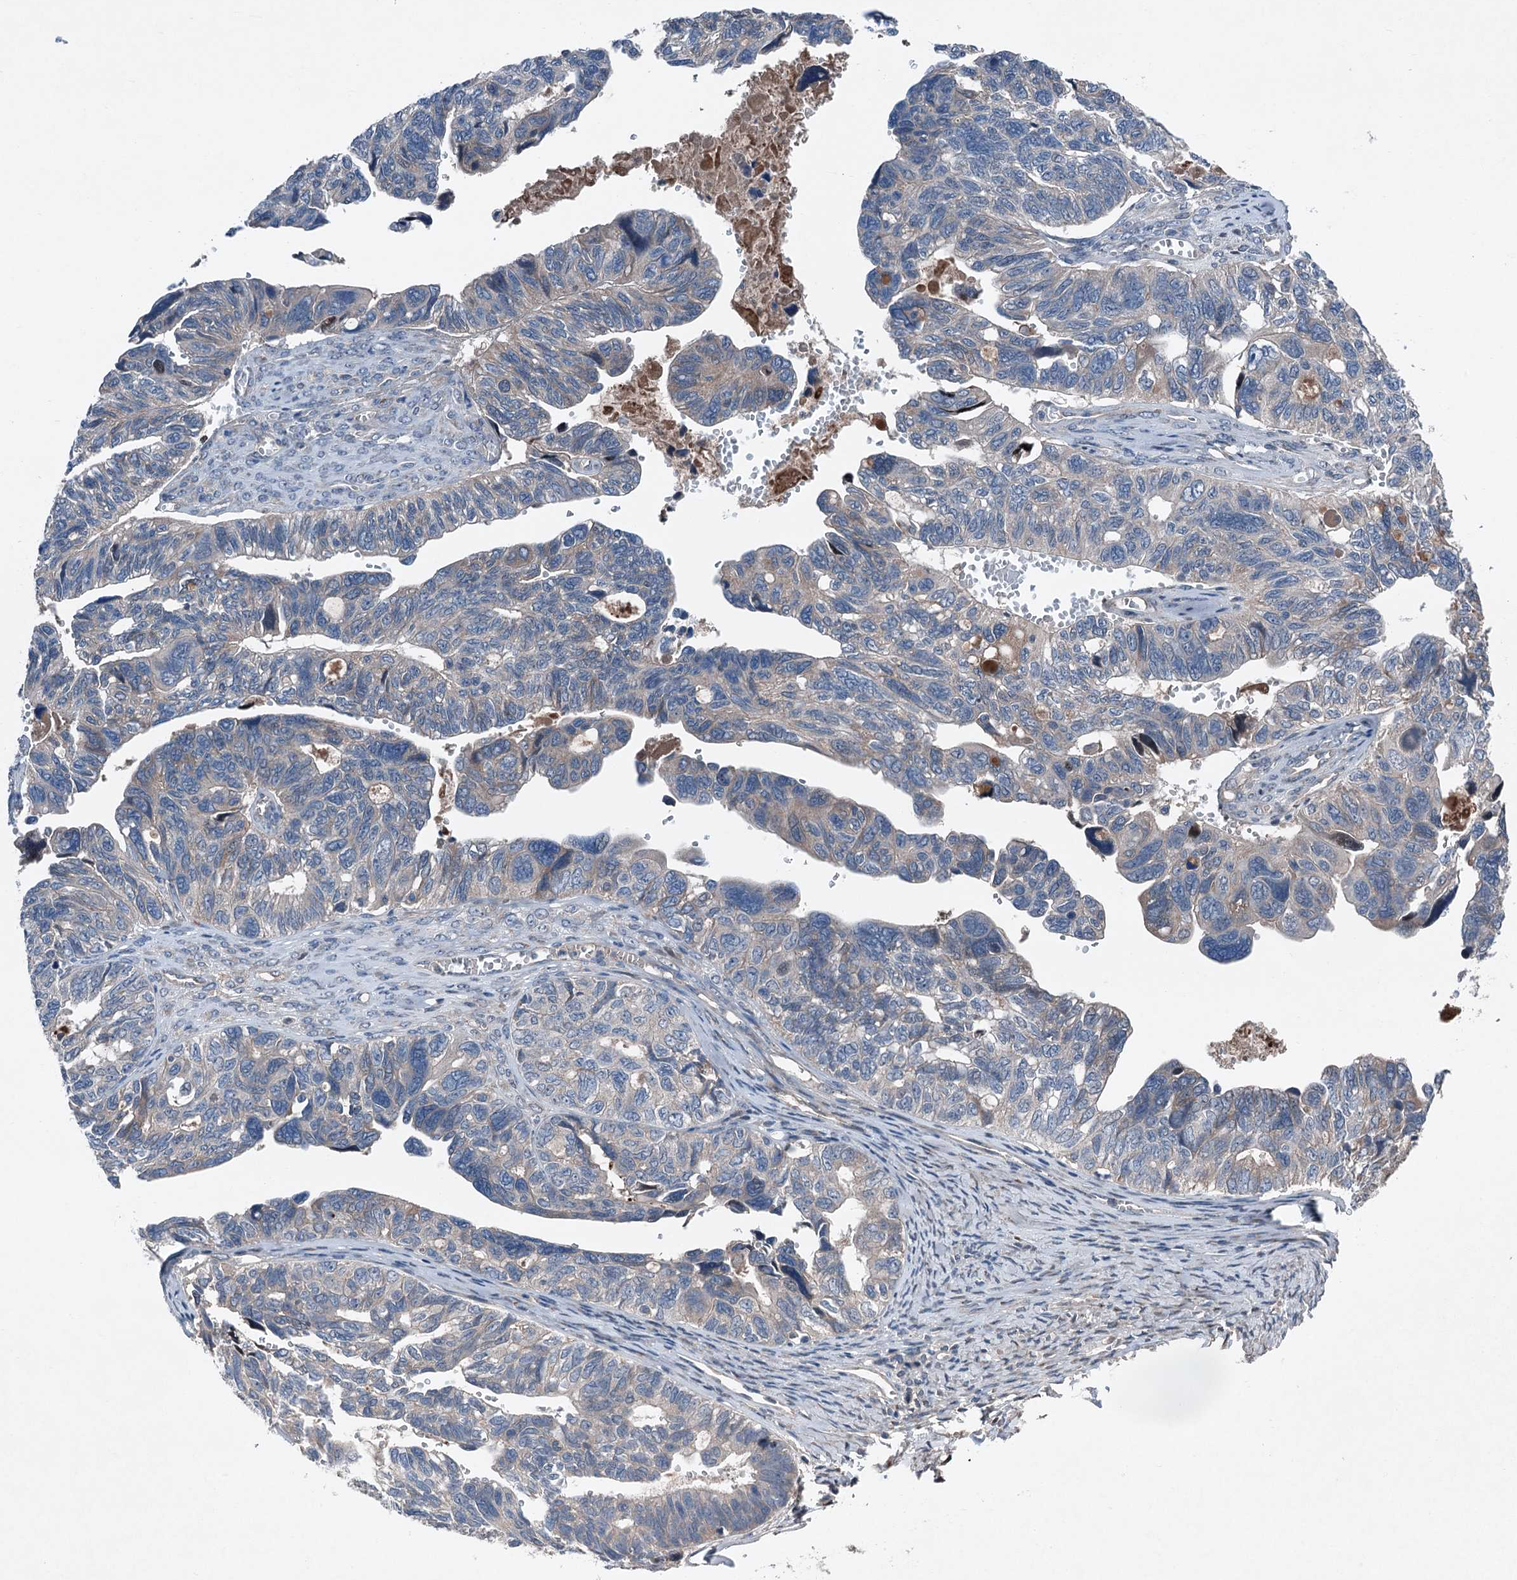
{"staining": {"intensity": "negative", "quantity": "none", "location": "none"}, "tissue": "ovarian cancer", "cell_type": "Tumor cells", "image_type": "cancer", "snomed": [{"axis": "morphology", "description": "Cystadenocarcinoma, serous, NOS"}, {"axis": "topography", "description": "Ovary"}], "caption": "The micrograph exhibits no significant staining in tumor cells of serous cystadenocarcinoma (ovarian). (DAB immunohistochemistry (IHC) visualized using brightfield microscopy, high magnification).", "gene": "SLC2A10", "patient": {"sex": "female", "age": 79}}